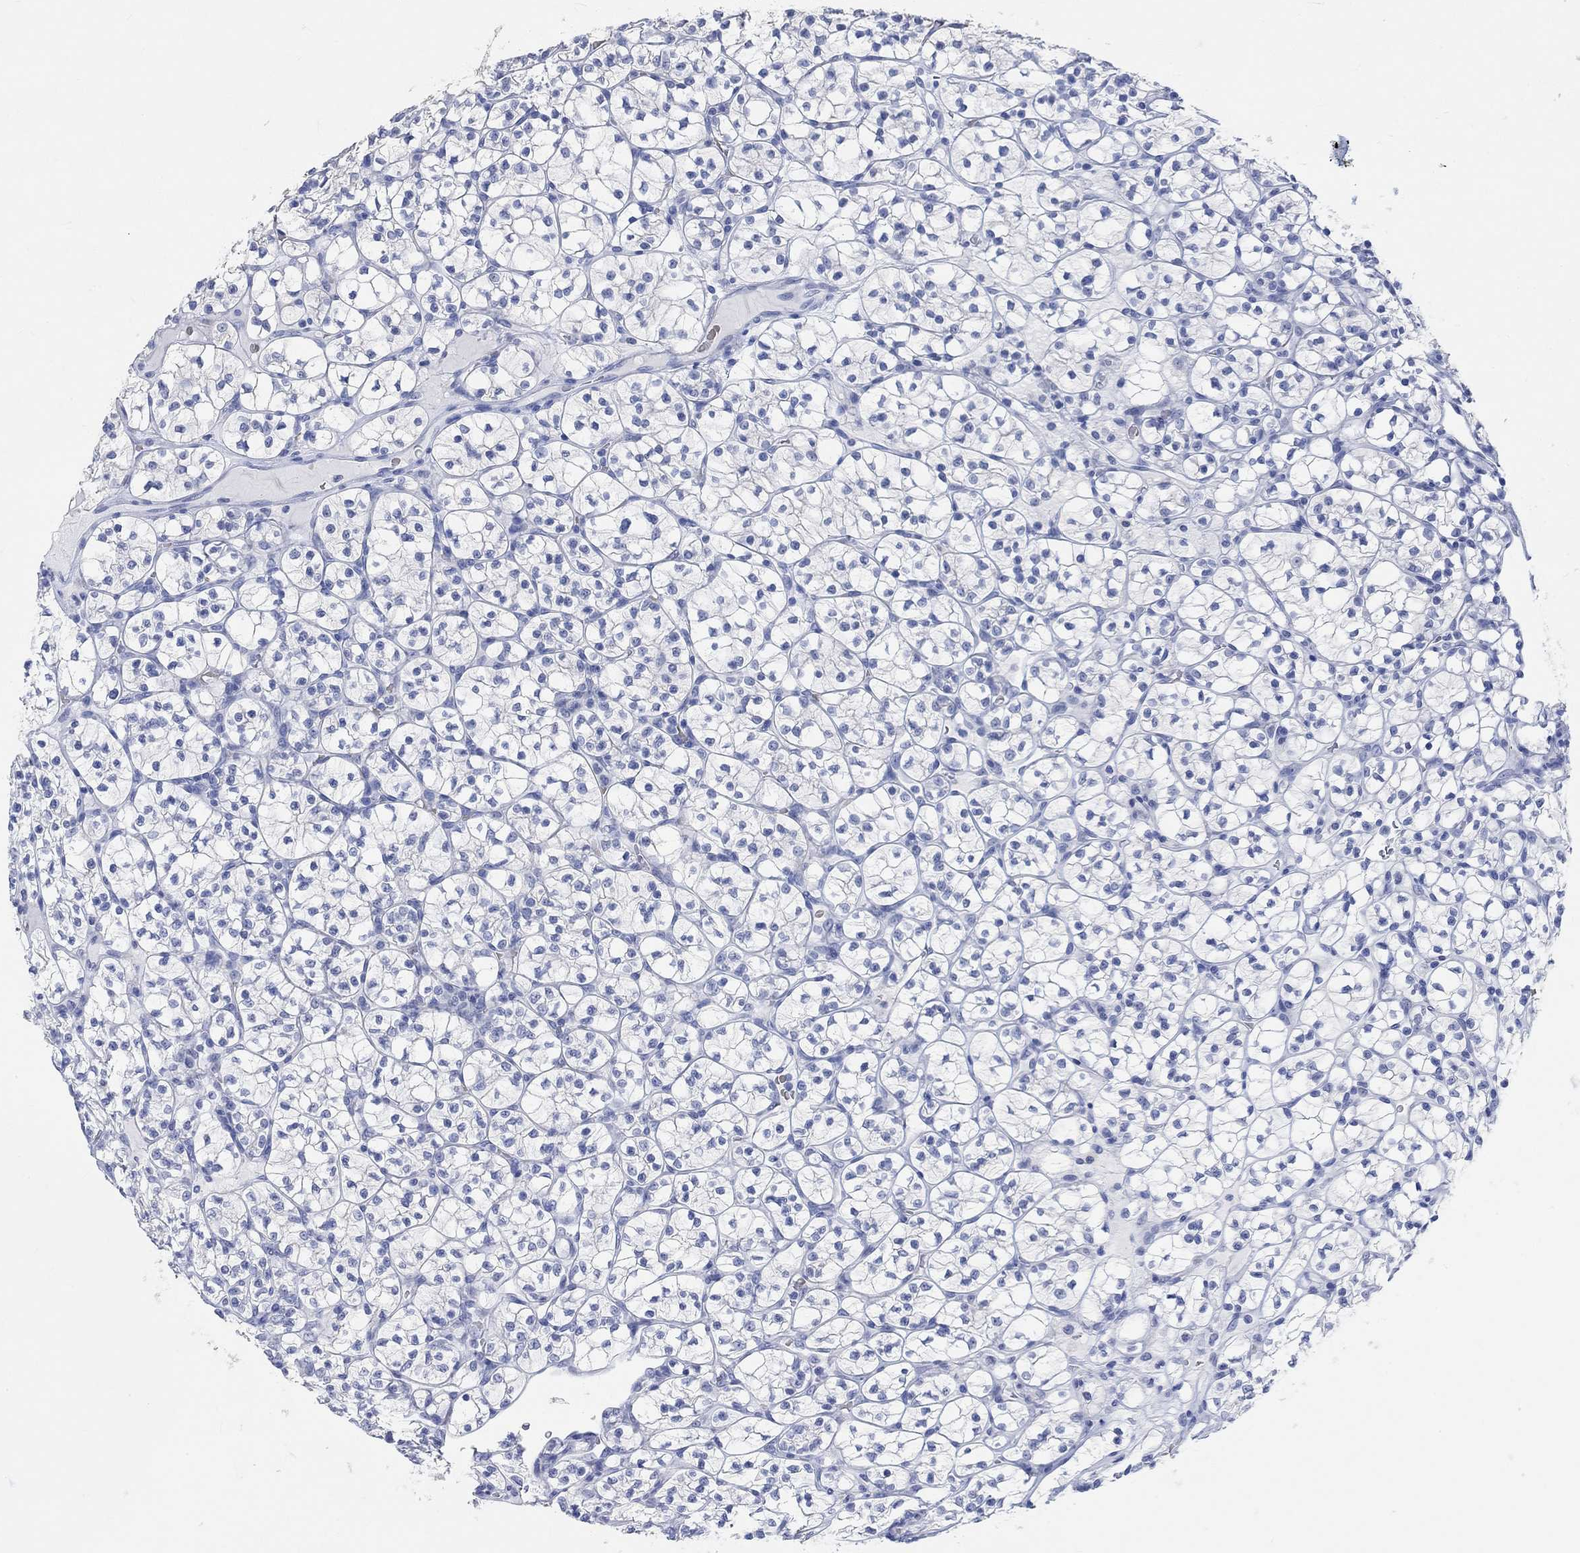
{"staining": {"intensity": "negative", "quantity": "none", "location": "none"}, "tissue": "renal cancer", "cell_type": "Tumor cells", "image_type": "cancer", "snomed": [{"axis": "morphology", "description": "Adenocarcinoma, NOS"}, {"axis": "topography", "description": "Kidney"}], "caption": "A histopathology image of adenocarcinoma (renal) stained for a protein exhibits no brown staining in tumor cells.", "gene": "GRIA3", "patient": {"sex": "female", "age": 89}}